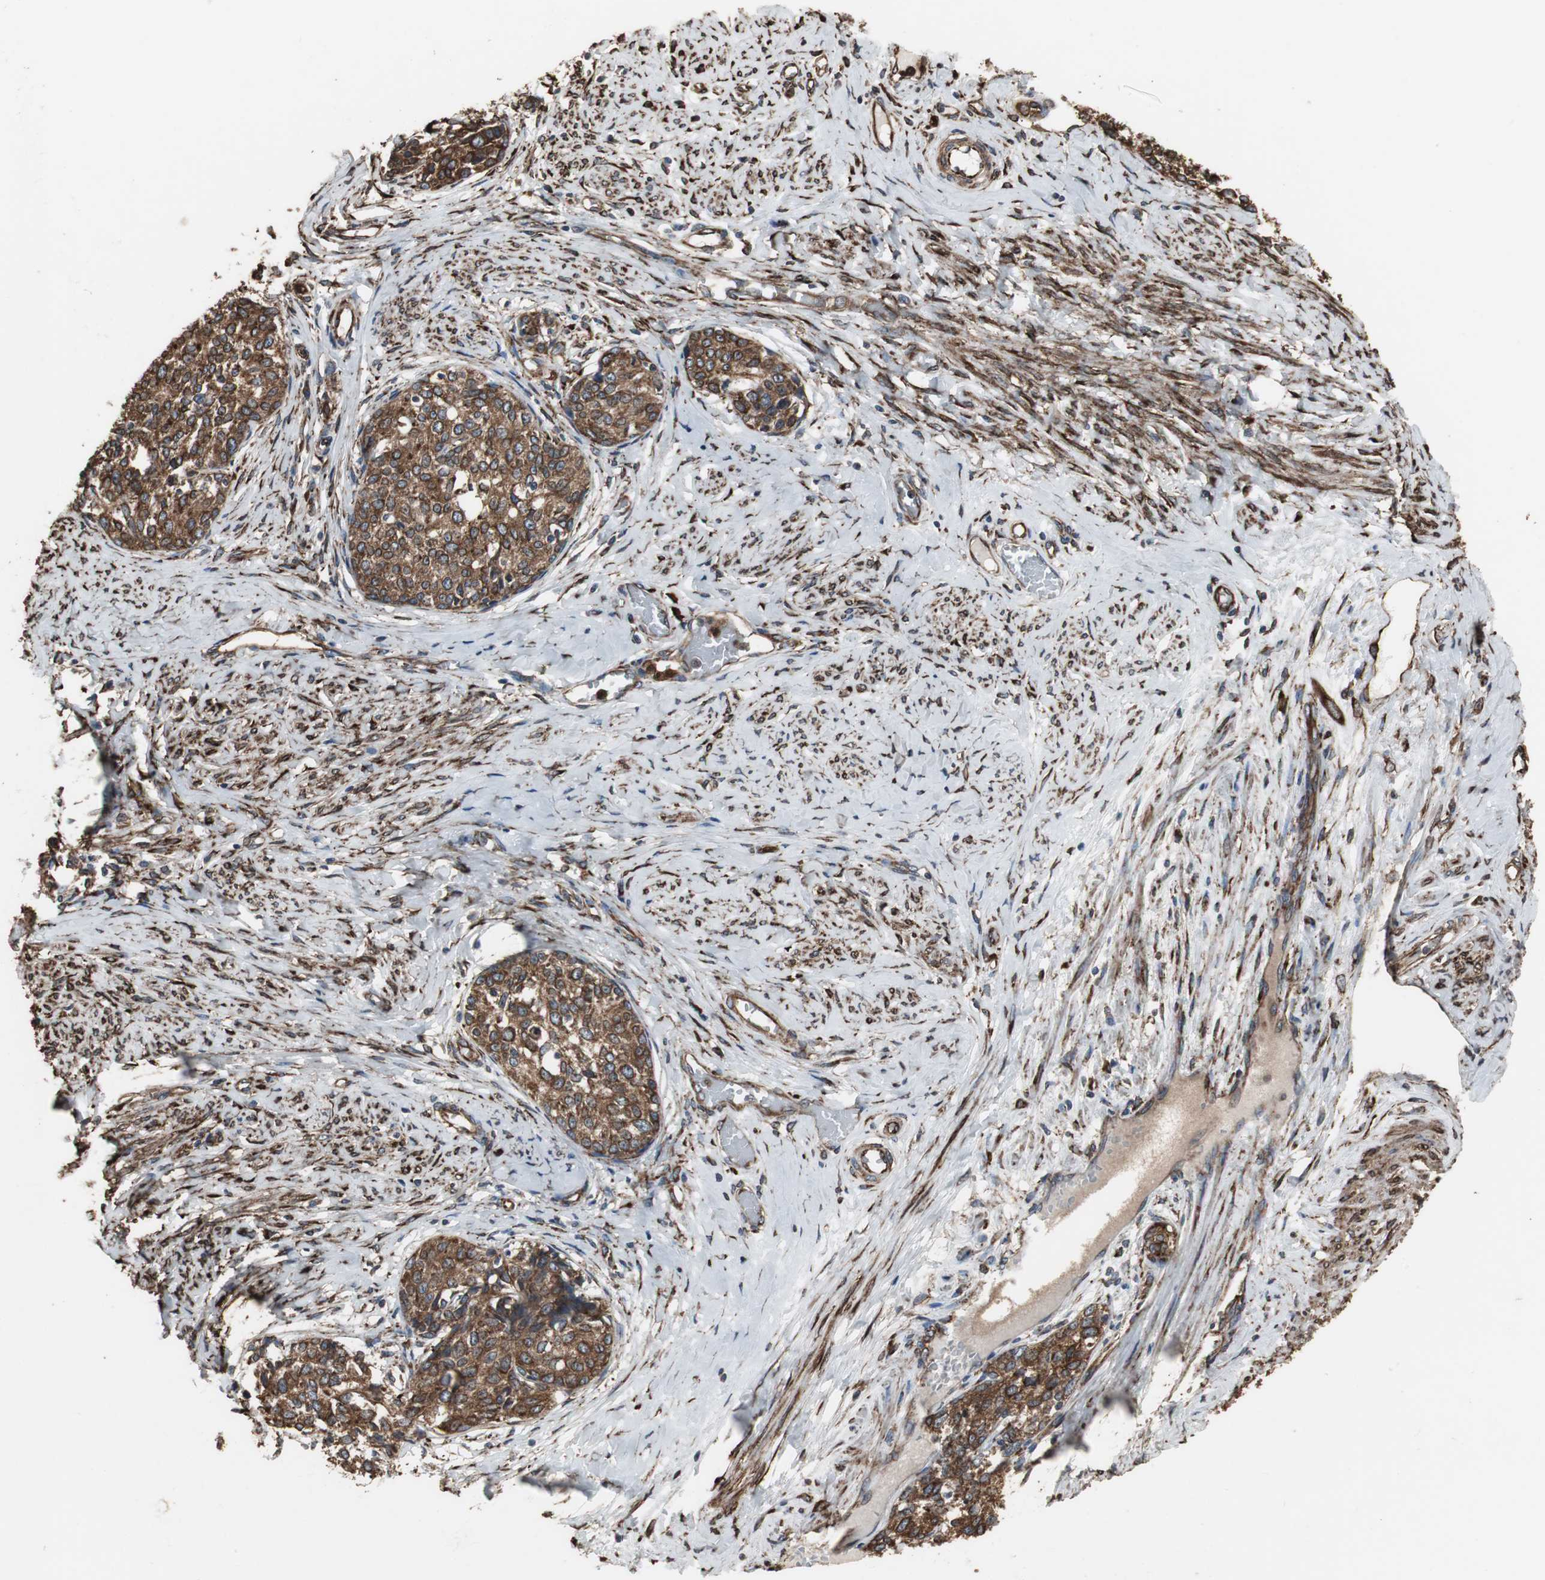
{"staining": {"intensity": "strong", "quantity": ">75%", "location": "cytoplasmic/membranous"}, "tissue": "cervical cancer", "cell_type": "Tumor cells", "image_type": "cancer", "snomed": [{"axis": "morphology", "description": "Squamous cell carcinoma, NOS"}, {"axis": "morphology", "description": "Adenocarcinoma, NOS"}, {"axis": "topography", "description": "Cervix"}], "caption": "Strong cytoplasmic/membranous protein staining is appreciated in about >75% of tumor cells in adenocarcinoma (cervical). (brown staining indicates protein expression, while blue staining denotes nuclei).", "gene": "CALU", "patient": {"sex": "female", "age": 52}}